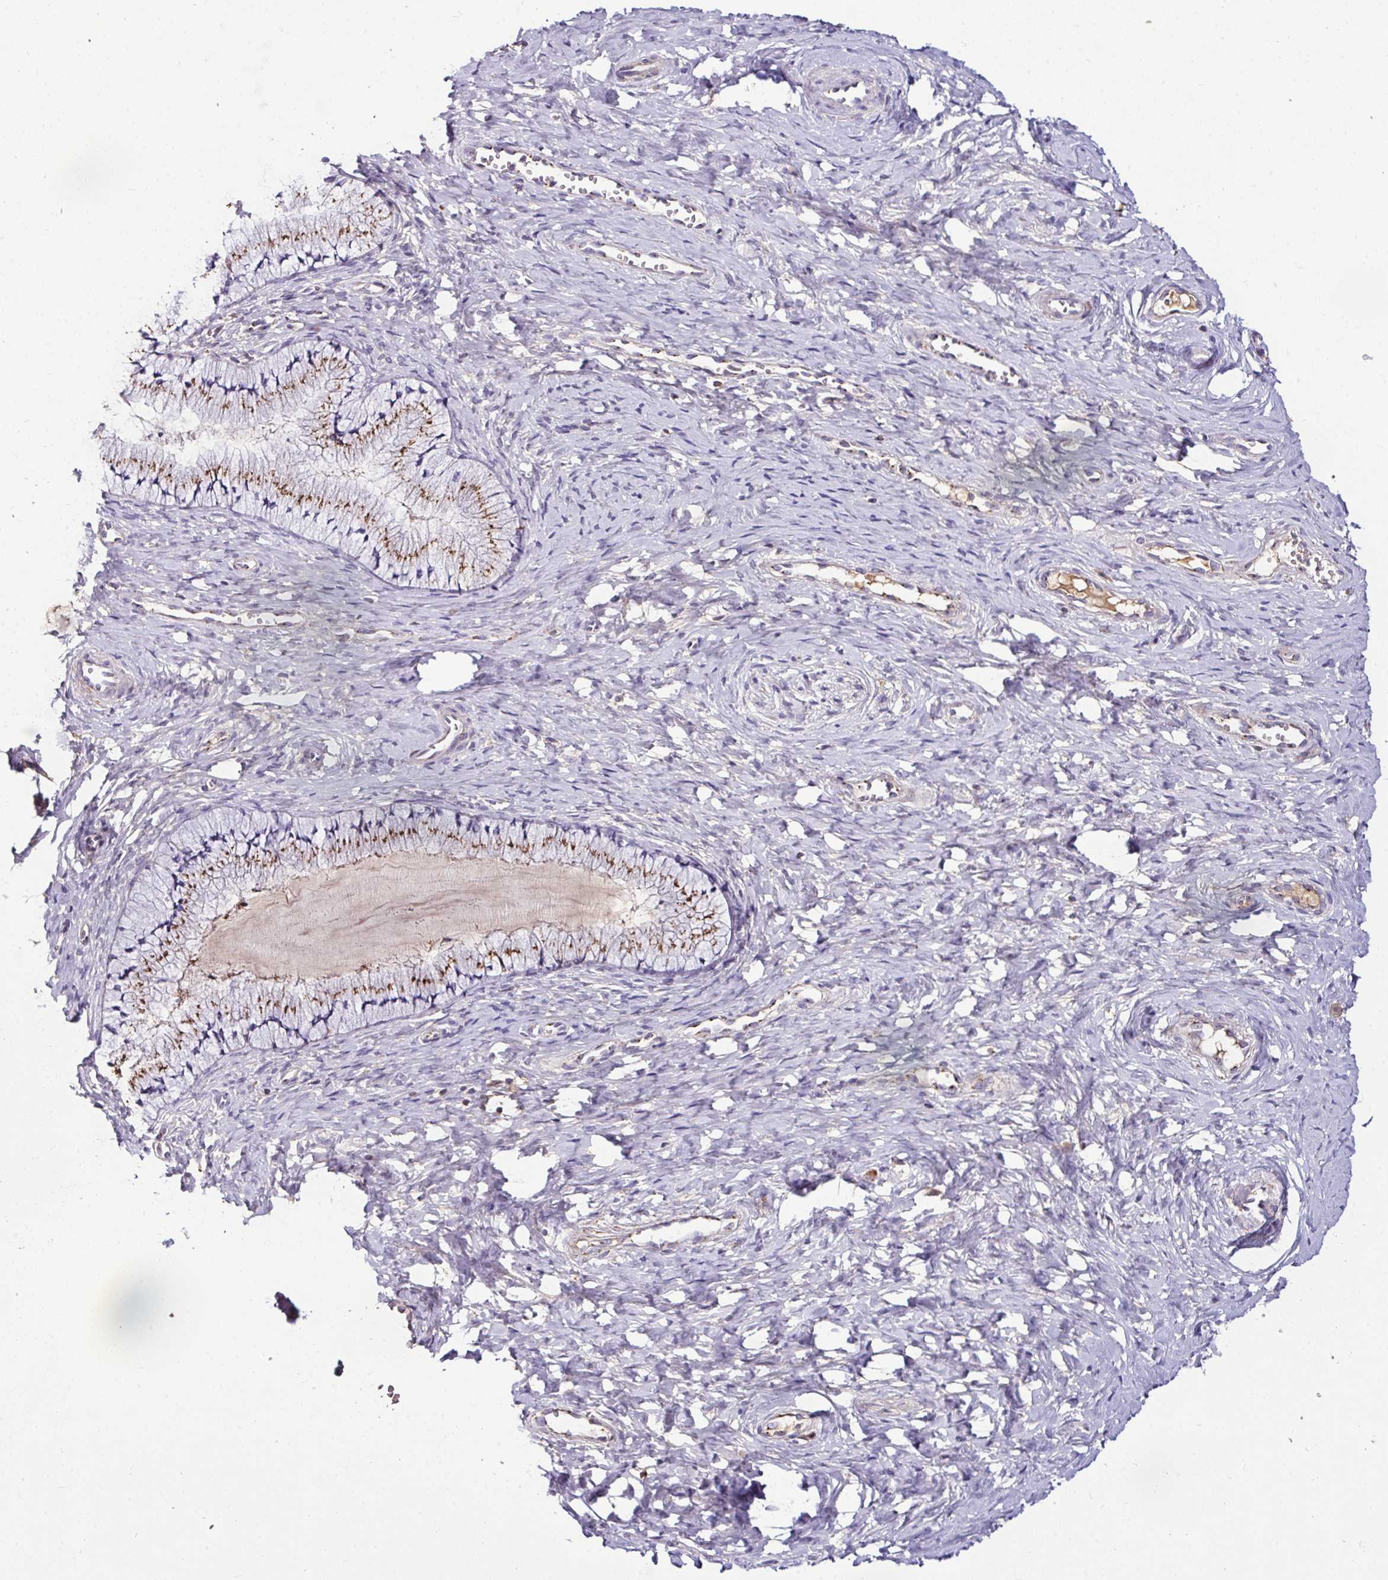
{"staining": {"intensity": "moderate", "quantity": ">75%", "location": "cytoplasmic/membranous"}, "tissue": "cervix", "cell_type": "Glandular cells", "image_type": "normal", "snomed": [{"axis": "morphology", "description": "Normal tissue, NOS"}, {"axis": "topography", "description": "Cervix"}], "caption": "Moderate cytoplasmic/membranous positivity for a protein is identified in about >75% of glandular cells of benign cervix using immunohistochemistry.", "gene": "CPD", "patient": {"sex": "female", "age": 36}}